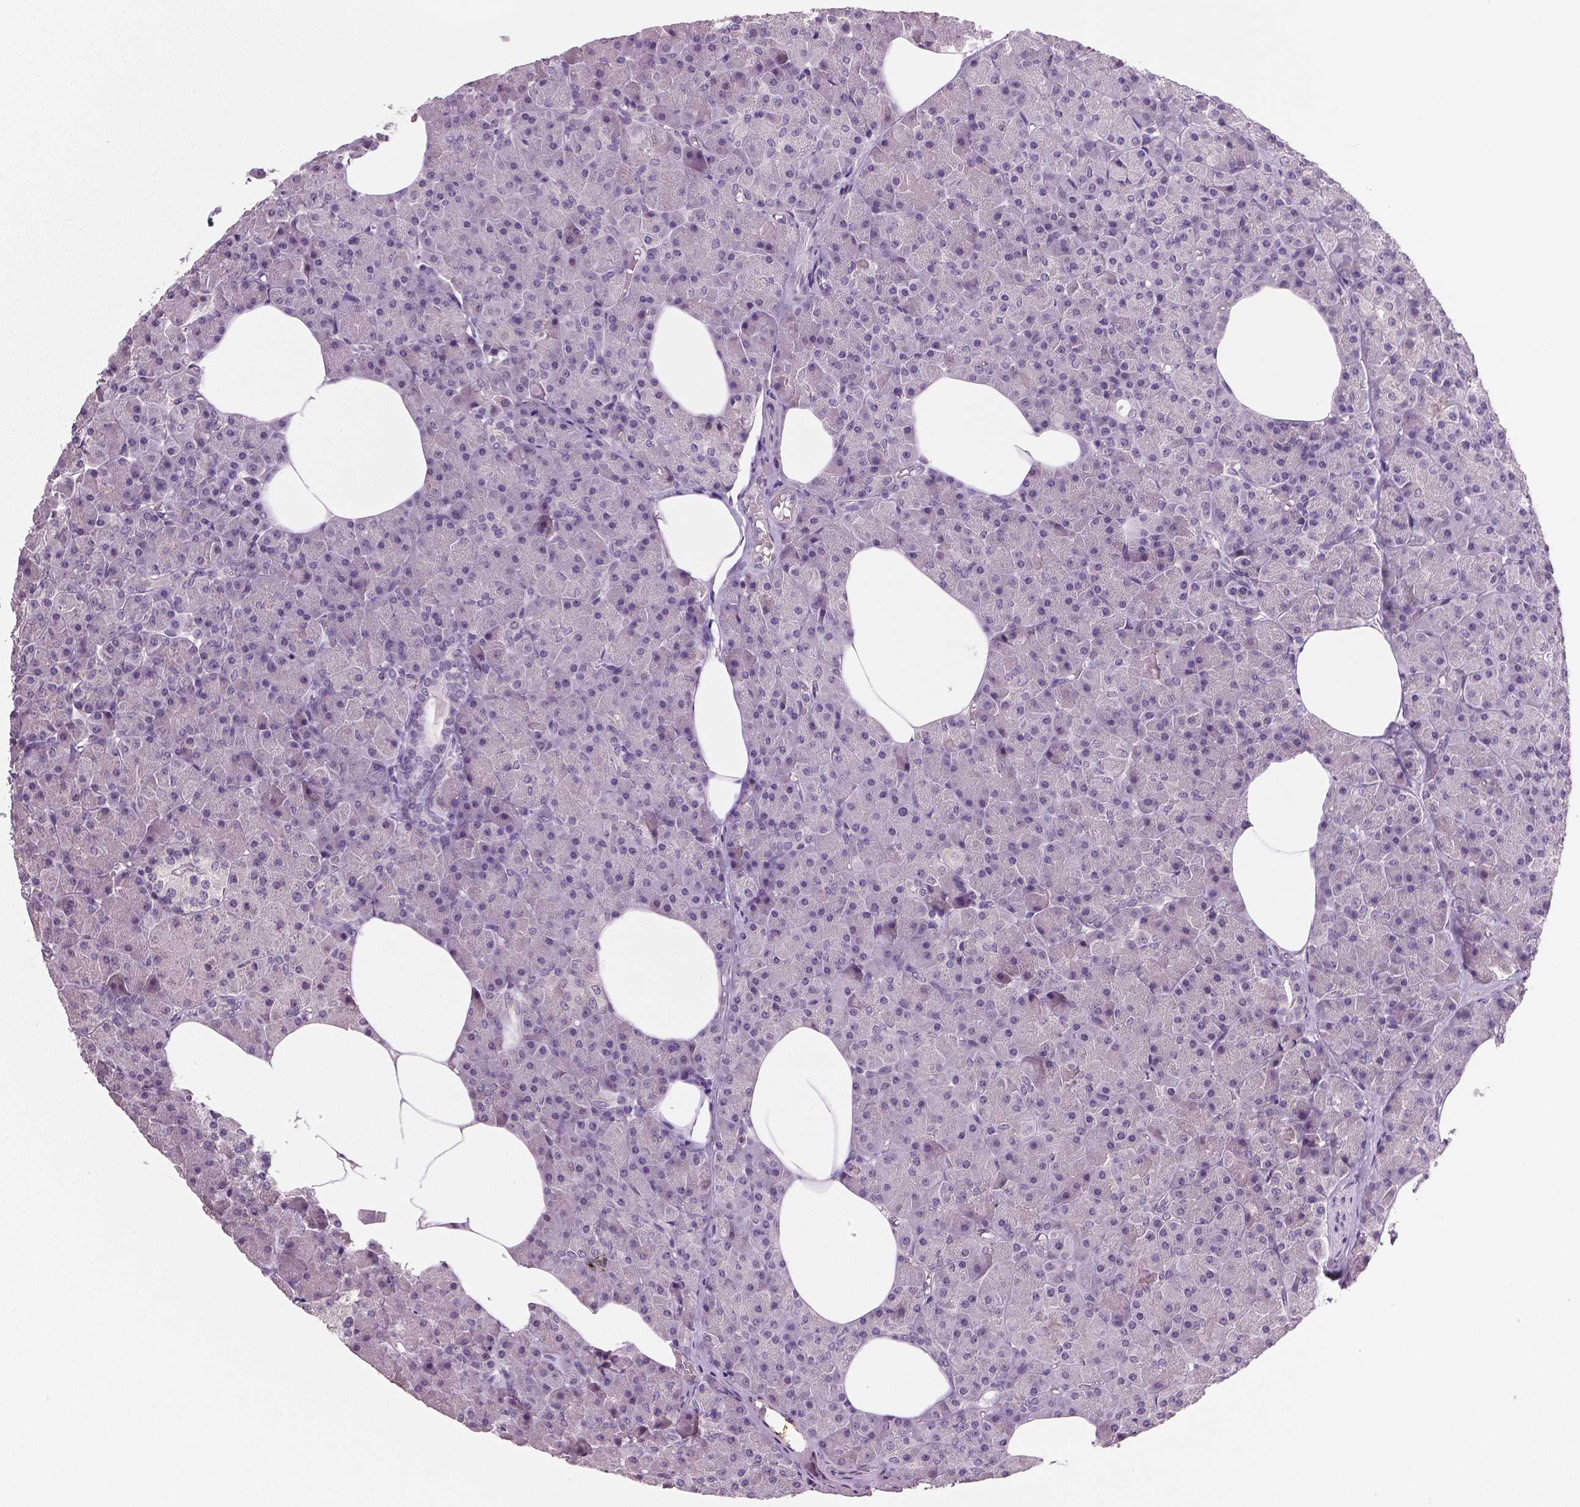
{"staining": {"intensity": "negative", "quantity": "none", "location": "none"}, "tissue": "pancreas", "cell_type": "Exocrine glandular cells", "image_type": "normal", "snomed": [{"axis": "morphology", "description": "Normal tissue, NOS"}, {"axis": "topography", "description": "Pancreas"}], "caption": "The IHC image has no significant positivity in exocrine glandular cells of pancreas.", "gene": "NECAB1", "patient": {"sex": "female", "age": 45}}